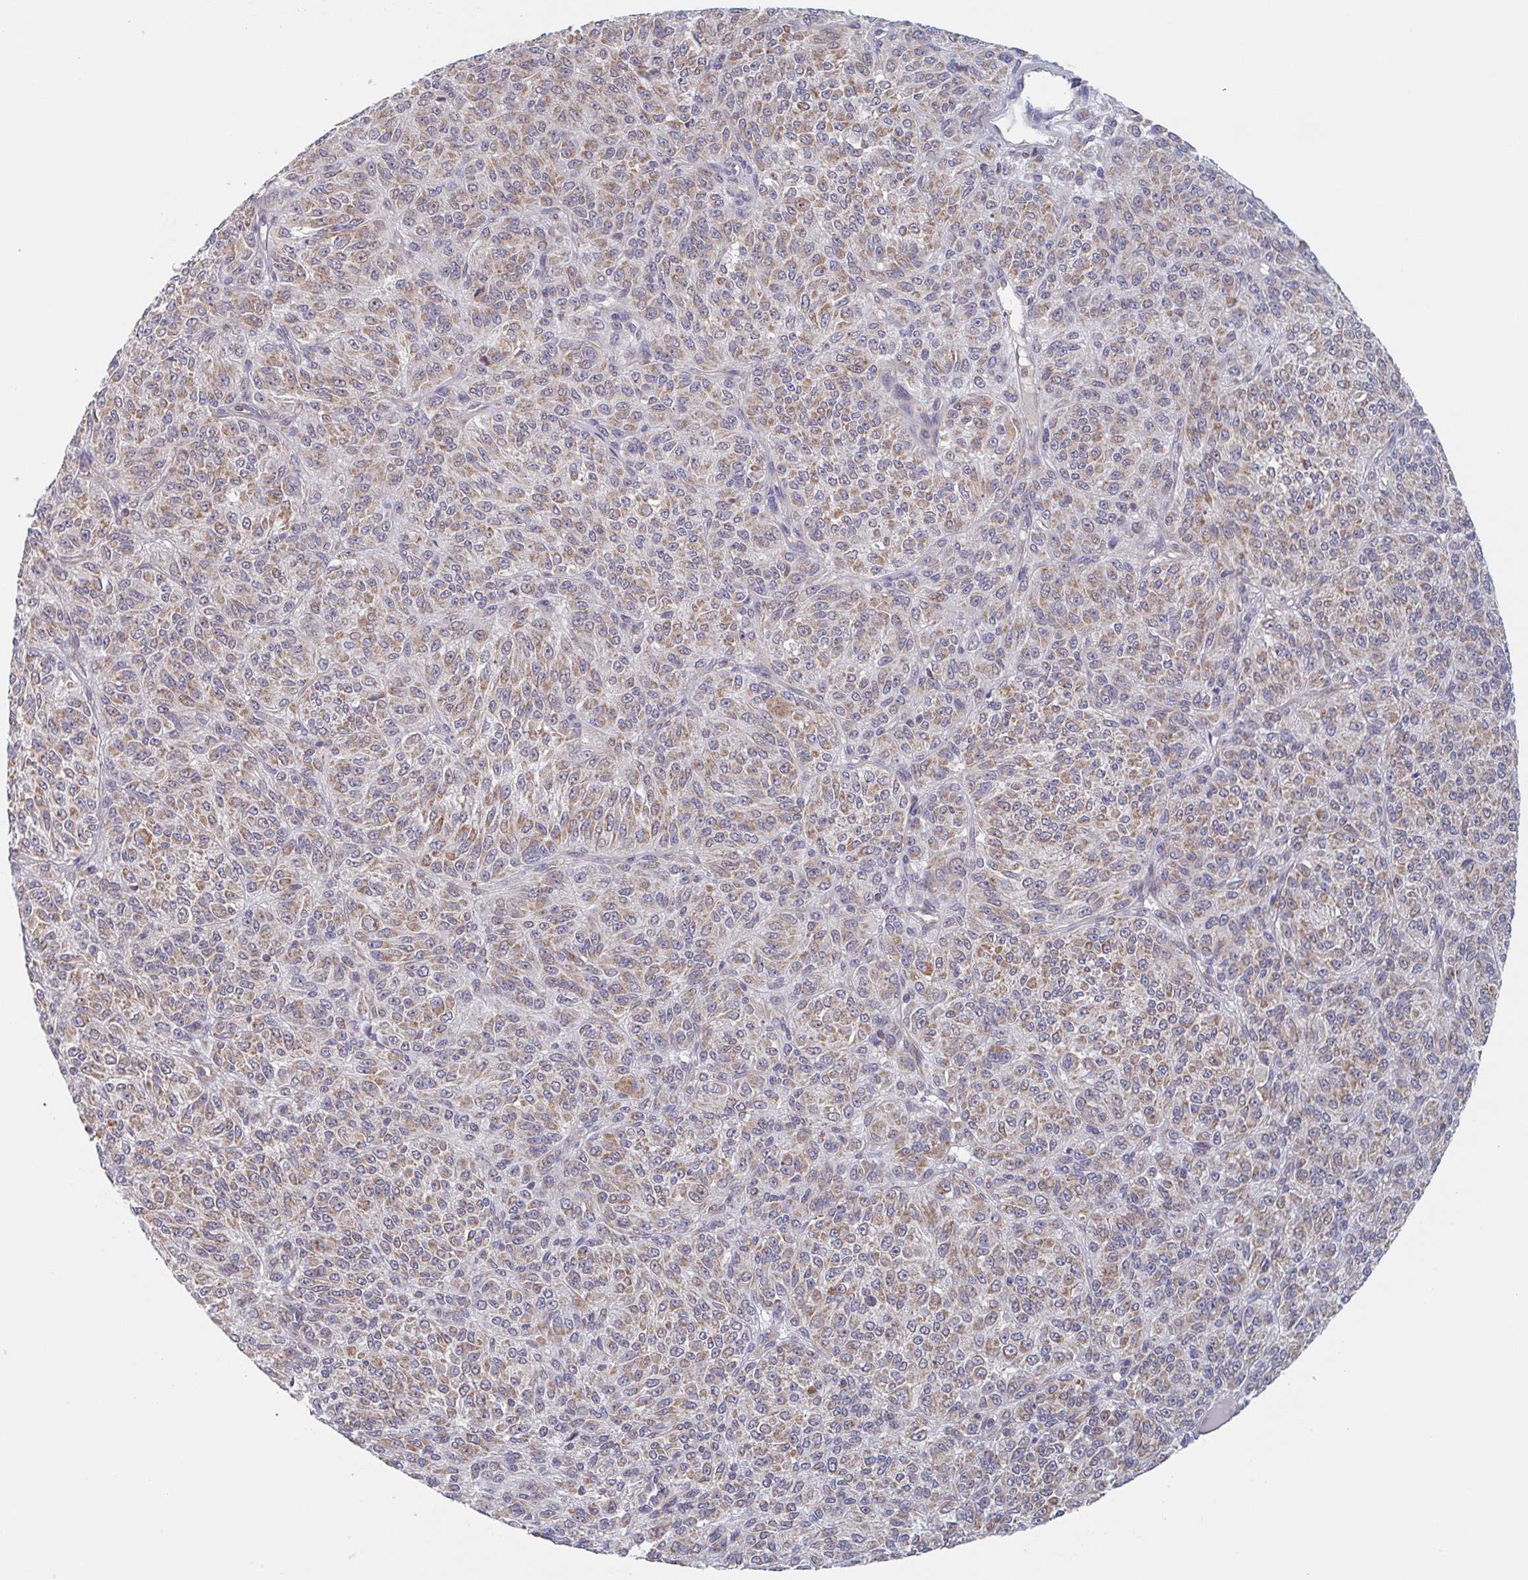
{"staining": {"intensity": "moderate", "quantity": ">75%", "location": "cytoplasmic/membranous"}, "tissue": "melanoma", "cell_type": "Tumor cells", "image_type": "cancer", "snomed": [{"axis": "morphology", "description": "Malignant melanoma, Metastatic site"}, {"axis": "topography", "description": "Brain"}], "caption": "Immunohistochemistry (IHC) image of malignant melanoma (metastatic site) stained for a protein (brown), which reveals medium levels of moderate cytoplasmic/membranous expression in about >75% of tumor cells.", "gene": "SURF1", "patient": {"sex": "female", "age": 56}}